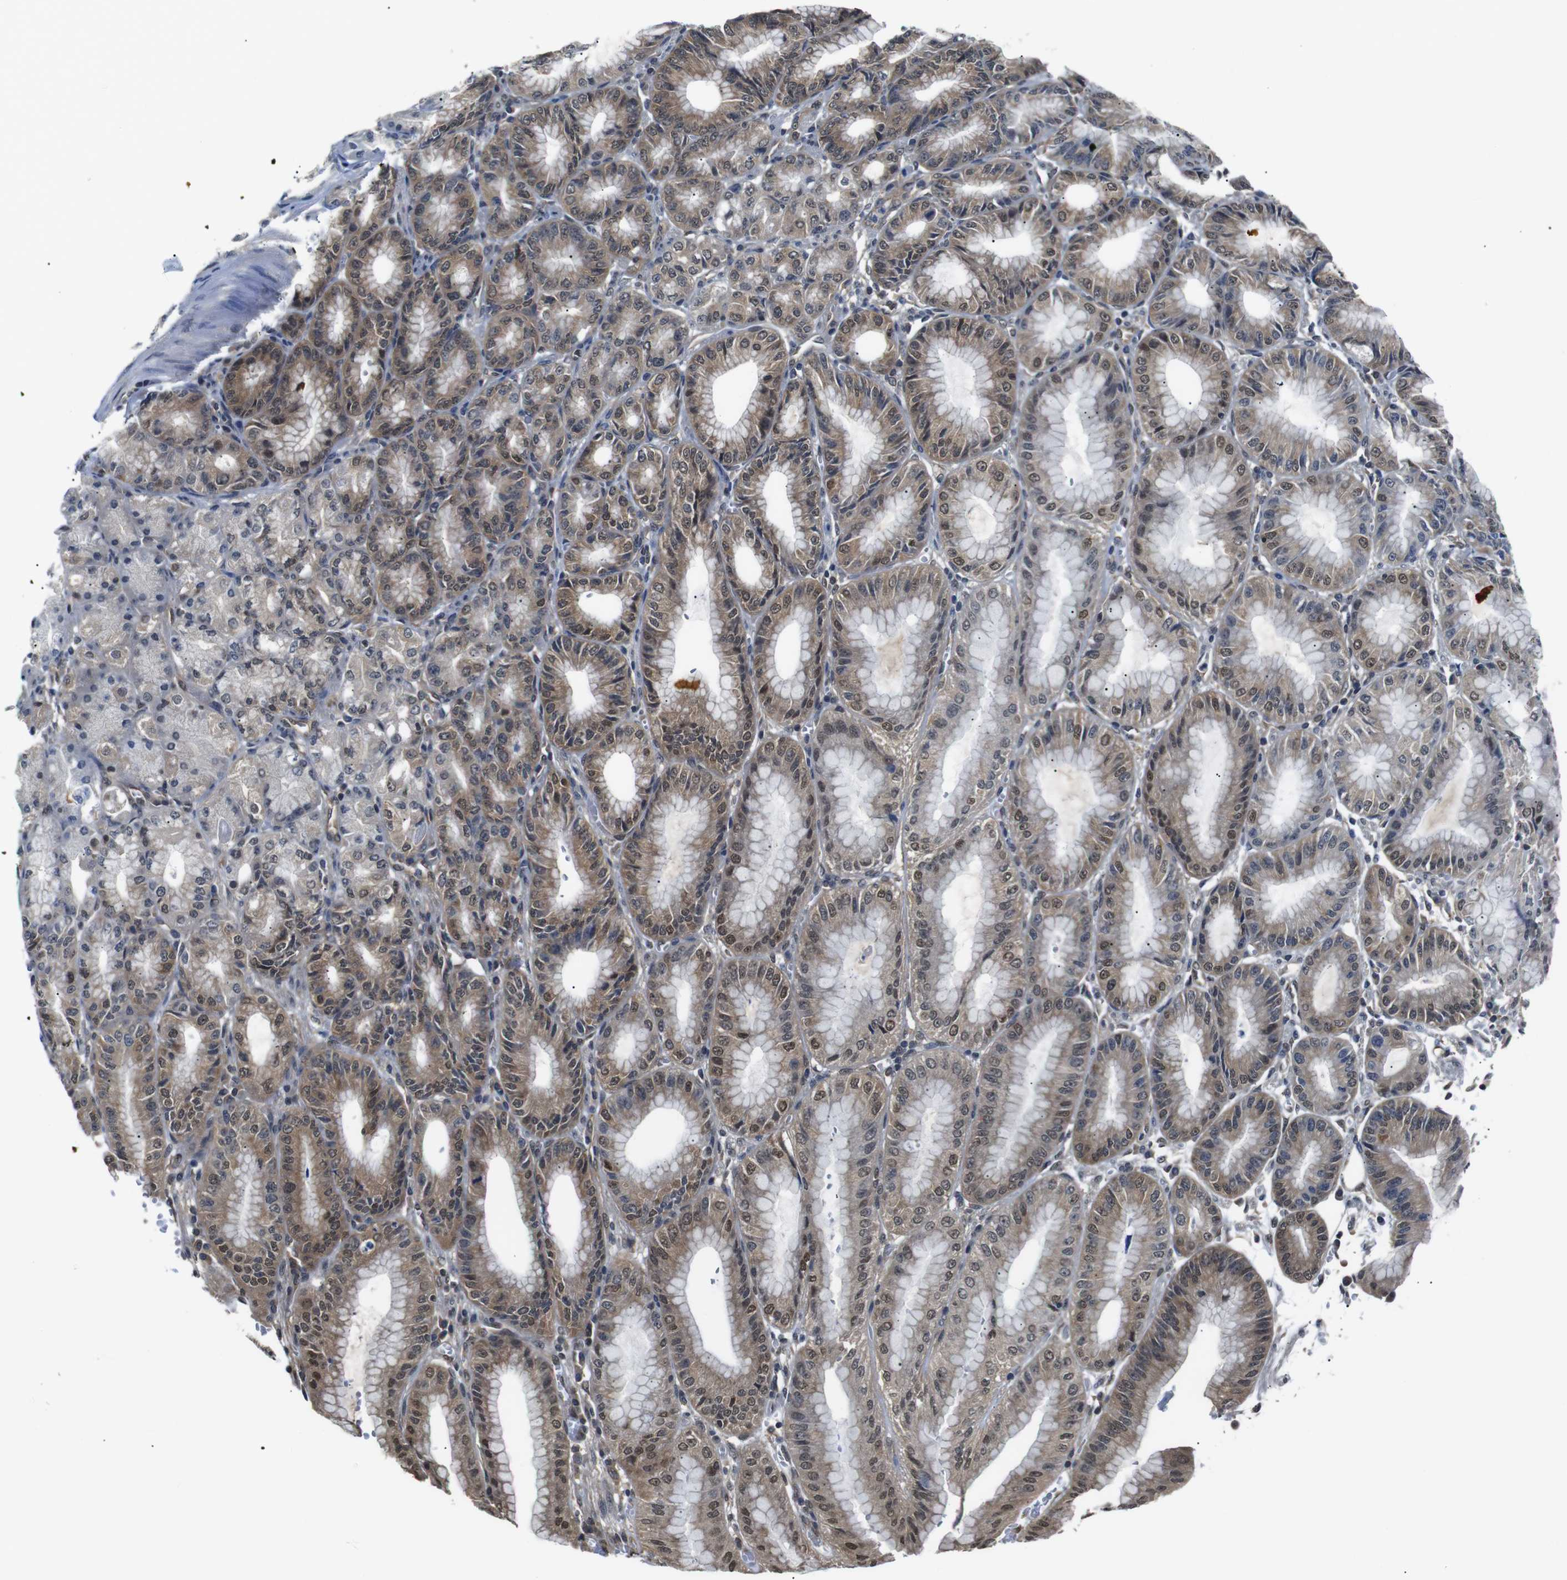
{"staining": {"intensity": "moderate", "quantity": ">75%", "location": "cytoplasmic/membranous,nuclear"}, "tissue": "stomach", "cell_type": "Glandular cells", "image_type": "normal", "snomed": [{"axis": "morphology", "description": "Normal tissue, NOS"}, {"axis": "topography", "description": "Stomach, lower"}], "caption": "Stomach stained with immunohistochemistry (IHC) demonstrates moderate cytoplasmic/membranous,nuclear positivity in about >75% of glandular cells.", "gene": "UBXN1", "patient": {"sex": "male", "age": 71}}